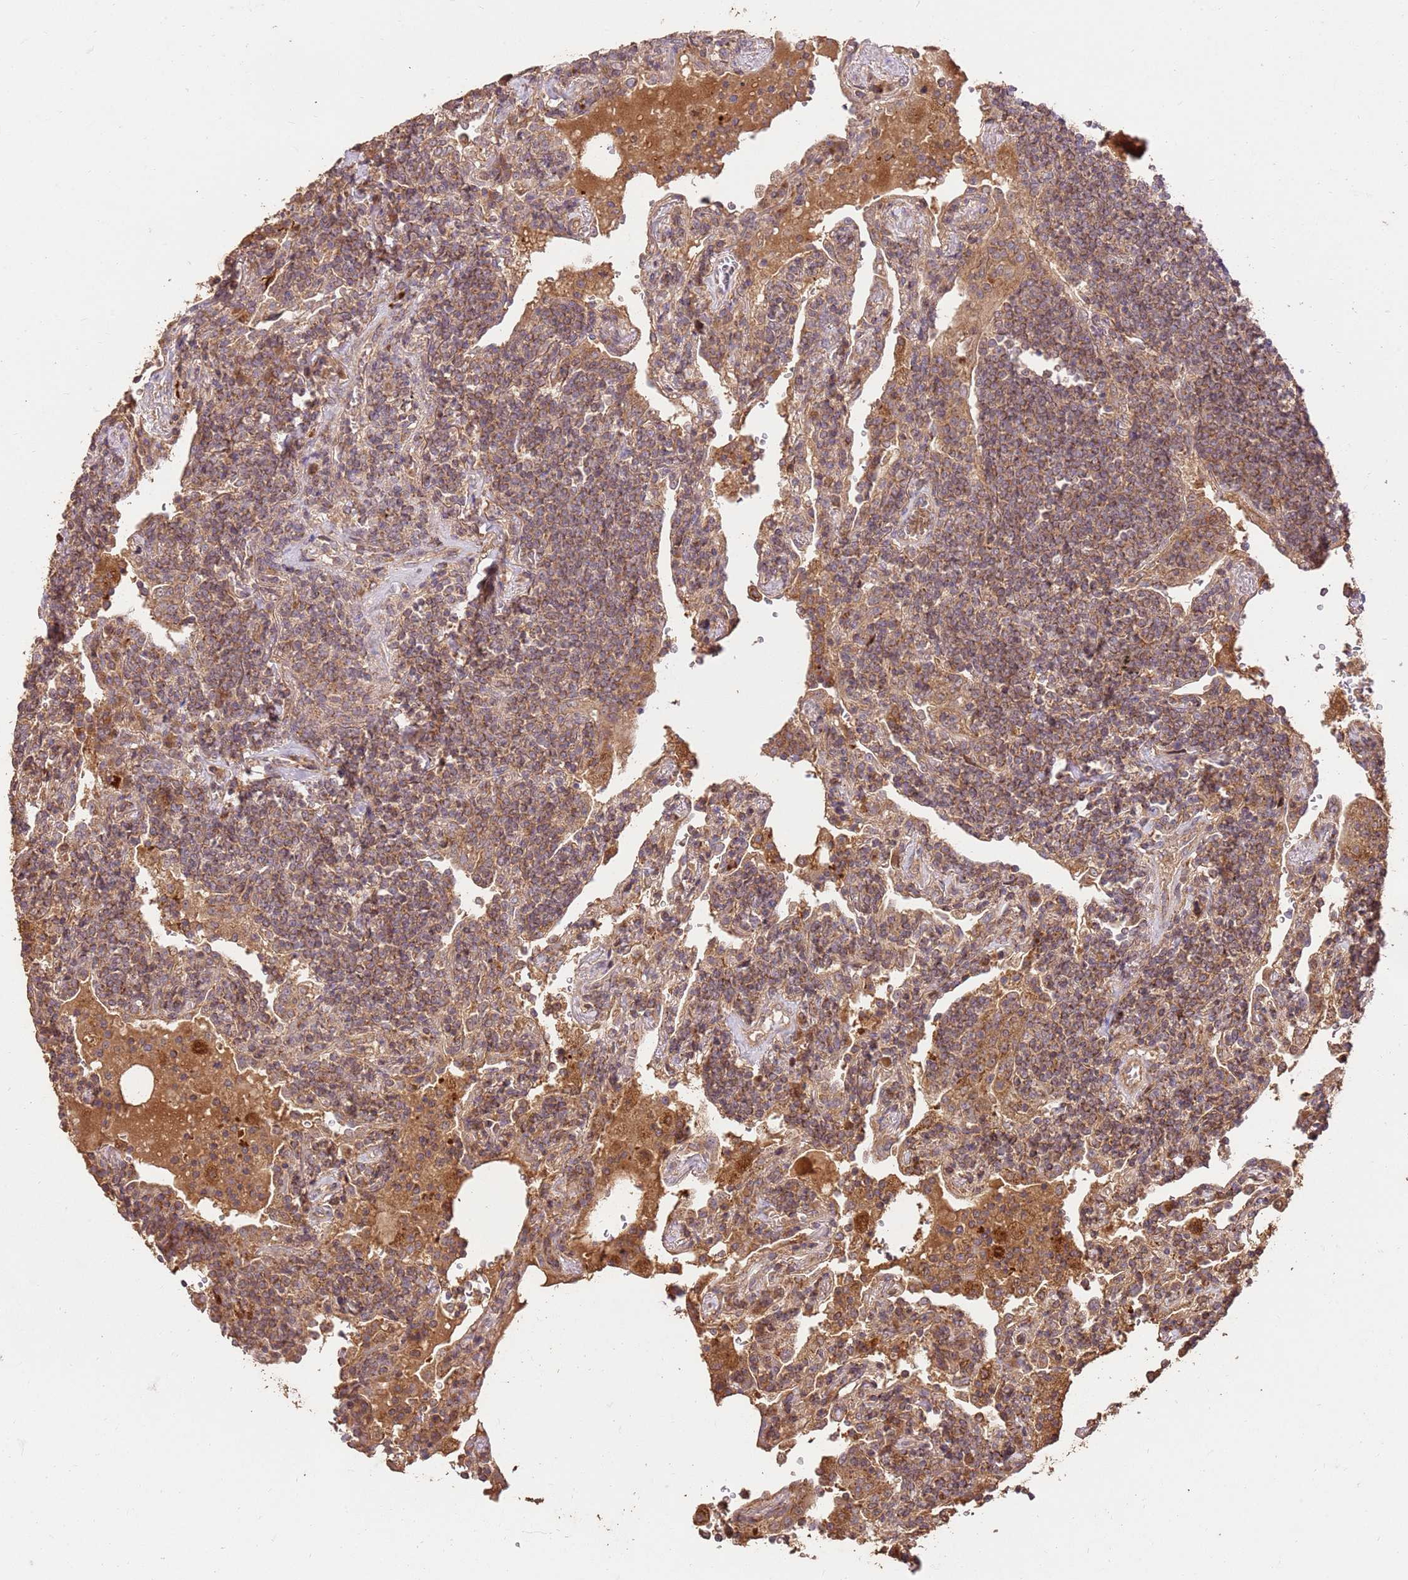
{"staining": {"intensity": "moderate", "quantity": "25%-75%", "location": "cytoplasmic/membranous"}, "tissue": "lymphoma", "cell_type": "Tumor cells", "image_type": "cancer", "snomed": [{"axis": "morphology", "description": "Malignant lymphoma, non-Hodgkin's type, Low grade"}, {"axis": "topography", "description": "Lung"}], "caption": "A histopathology image of human low-grade malignant lymphoma, non-Hodgkin's type stained for a protein demonstrates moderate cytoplasmic/membranous brown staining in tumor cells.", "gene": "LRRC28", "patient": {"sex": "female", "age": 71}}